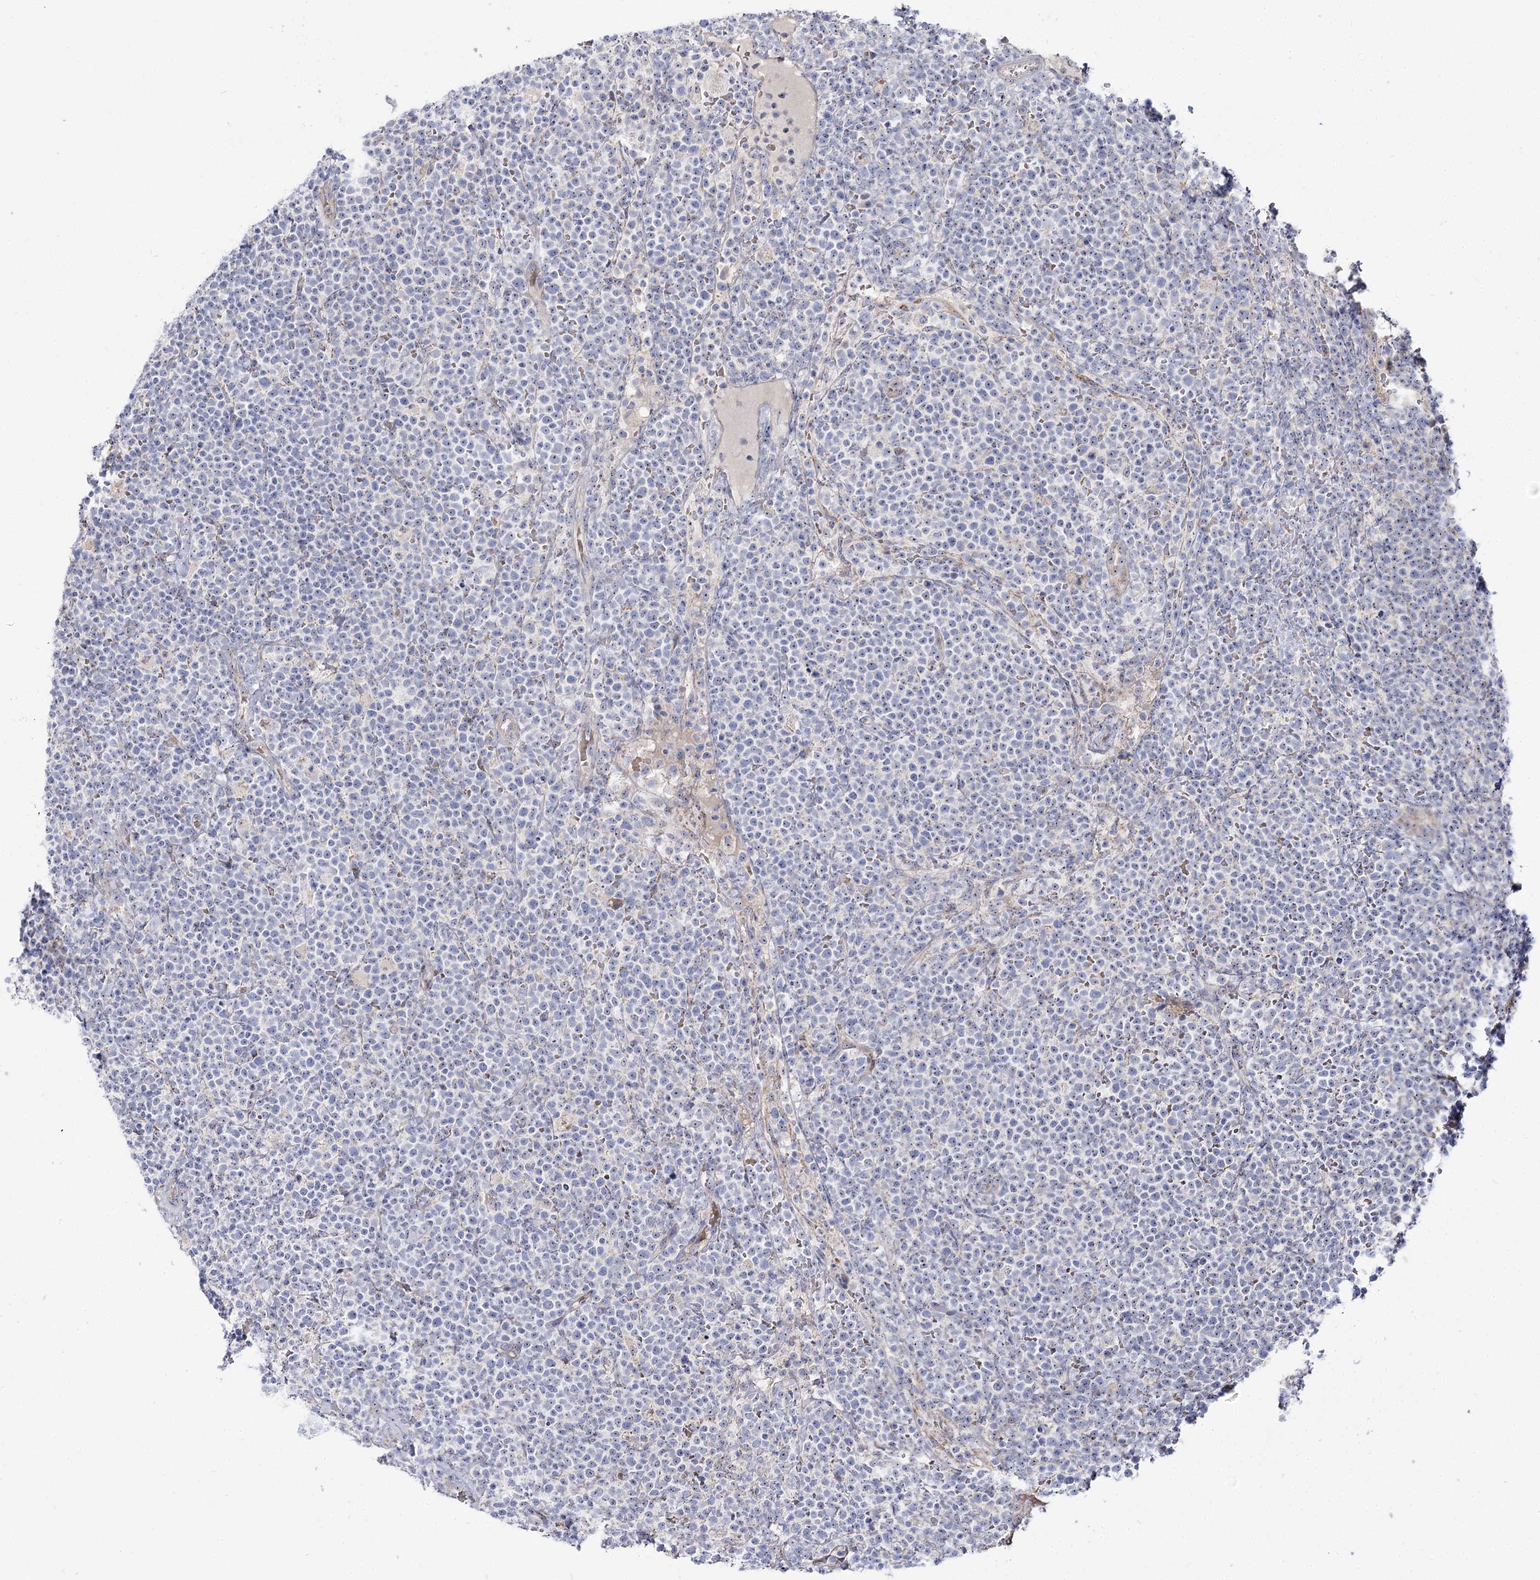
{"staining": {"intensity": "weak", "quantity": ">75%", "location": "nuclear"}, "tissue": "lymphoma", "cell_type": "Tumor cells", "image_type": "cancer", "snomed": [{"axis": "morphology", "description": "Malignant lymphoma, non-Hodgkin's type, High grade"}, {"axis": "topography", "description": "Lymph node"}], "caption": "High-power microscopy captured an immunohistochemistry image of lymphoma, revealing weak nuclear expression in approximately >75% of tumor cells.", "gene": "SUOX", "patient": {"sex": "male", "age": 61}}